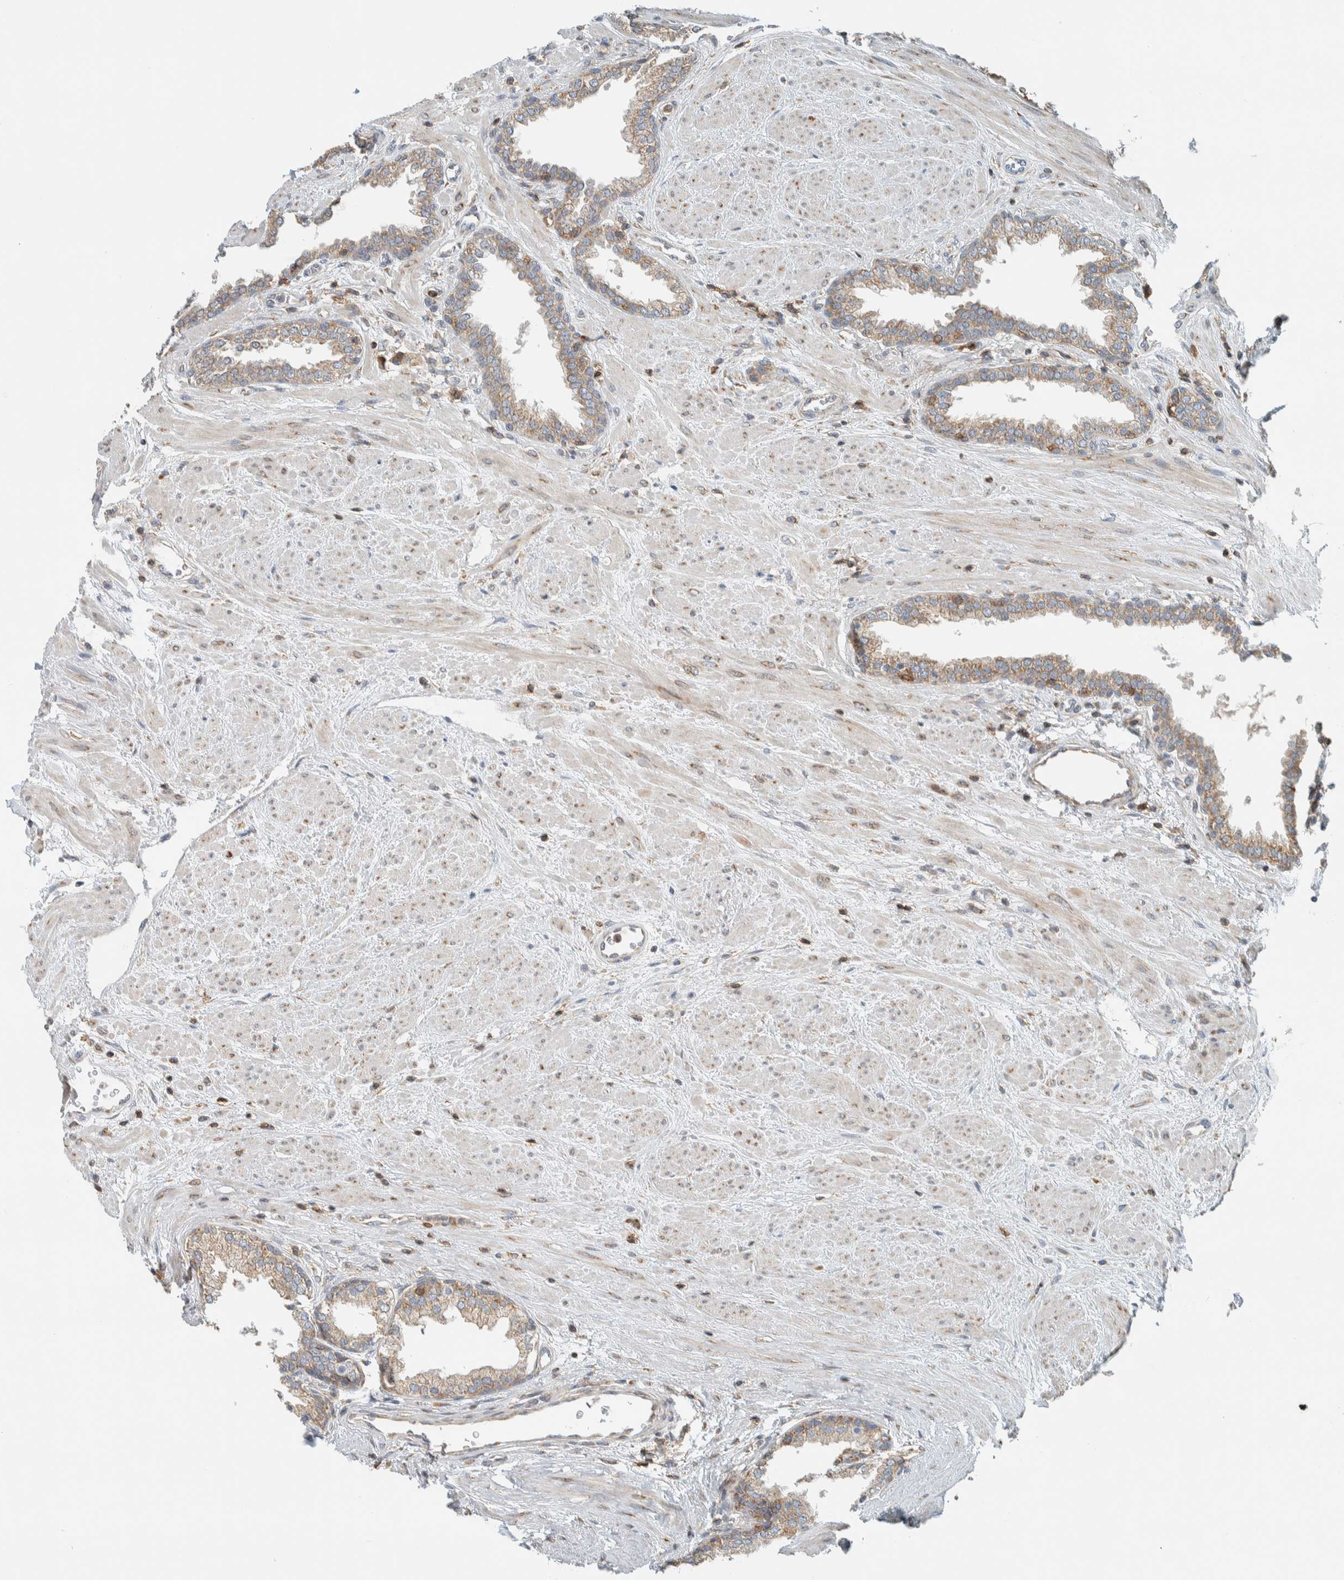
{"staining": {"intensity": "weak", "quantity": ">75%", "location": "cytoplasmic/membranous"}, "tissue": "prostate", "cell_type": "Glandular cells", "image_type": "normal", "snomed": [{"axis": "morphology", "description": "Normal tissue, NOS"}, {"axis": "topography", "description": "Prostate"}], "caption": "Glandular cells demonstrate weak cytoplasmic/membranous expression in approximately >75% of cells in normal prostate. (brown staining indicates protein expression, while blue staining denotes nuclei).", "gene": "CCDC57", "patient": {"sex": "male", "age": 51}}